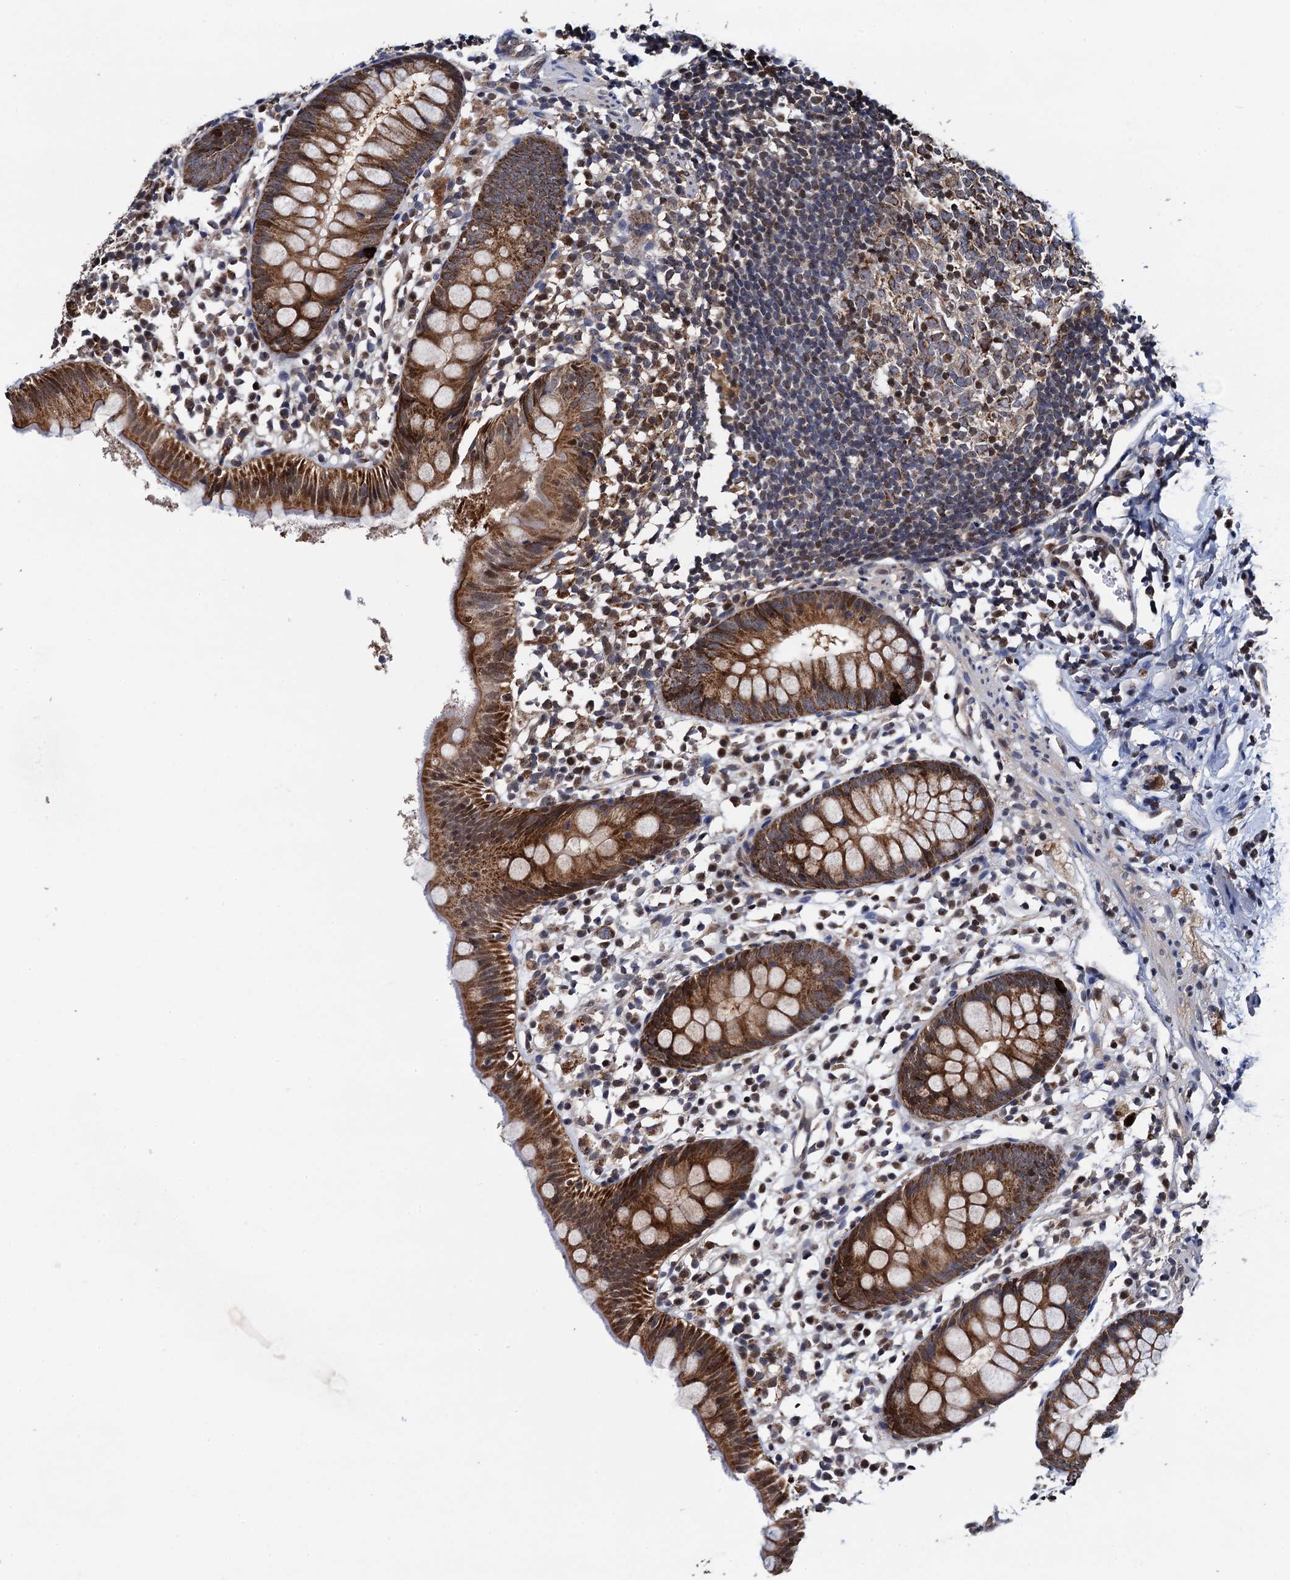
{"staining": {"intensity": "strong", "quantity": ">75%", "location": "cytoplasmic/membranous,nuclear"}, "tissue": "appendix", "cell_type": "Glandular cells", "image_type": "normal", "snomed": [{"axis": "morphology", "description": "Normal tissue, NOS"}, {"axis": "topography", "description": "Appendix"}], "caption": "Appendix stained with DAB (3,3'-diaminobenzidine) immunohistochemistry shows high levels of strong cytoplasmic/membranous,nuclear staining in approximately >75% of glandular cells. (DAB (3,3'-diaminobenzidine) IHC, brown staining for protein, blue staining for nuclei).", "gene": "PTCD3", "patient": {"sex": "female", "age": 20}}